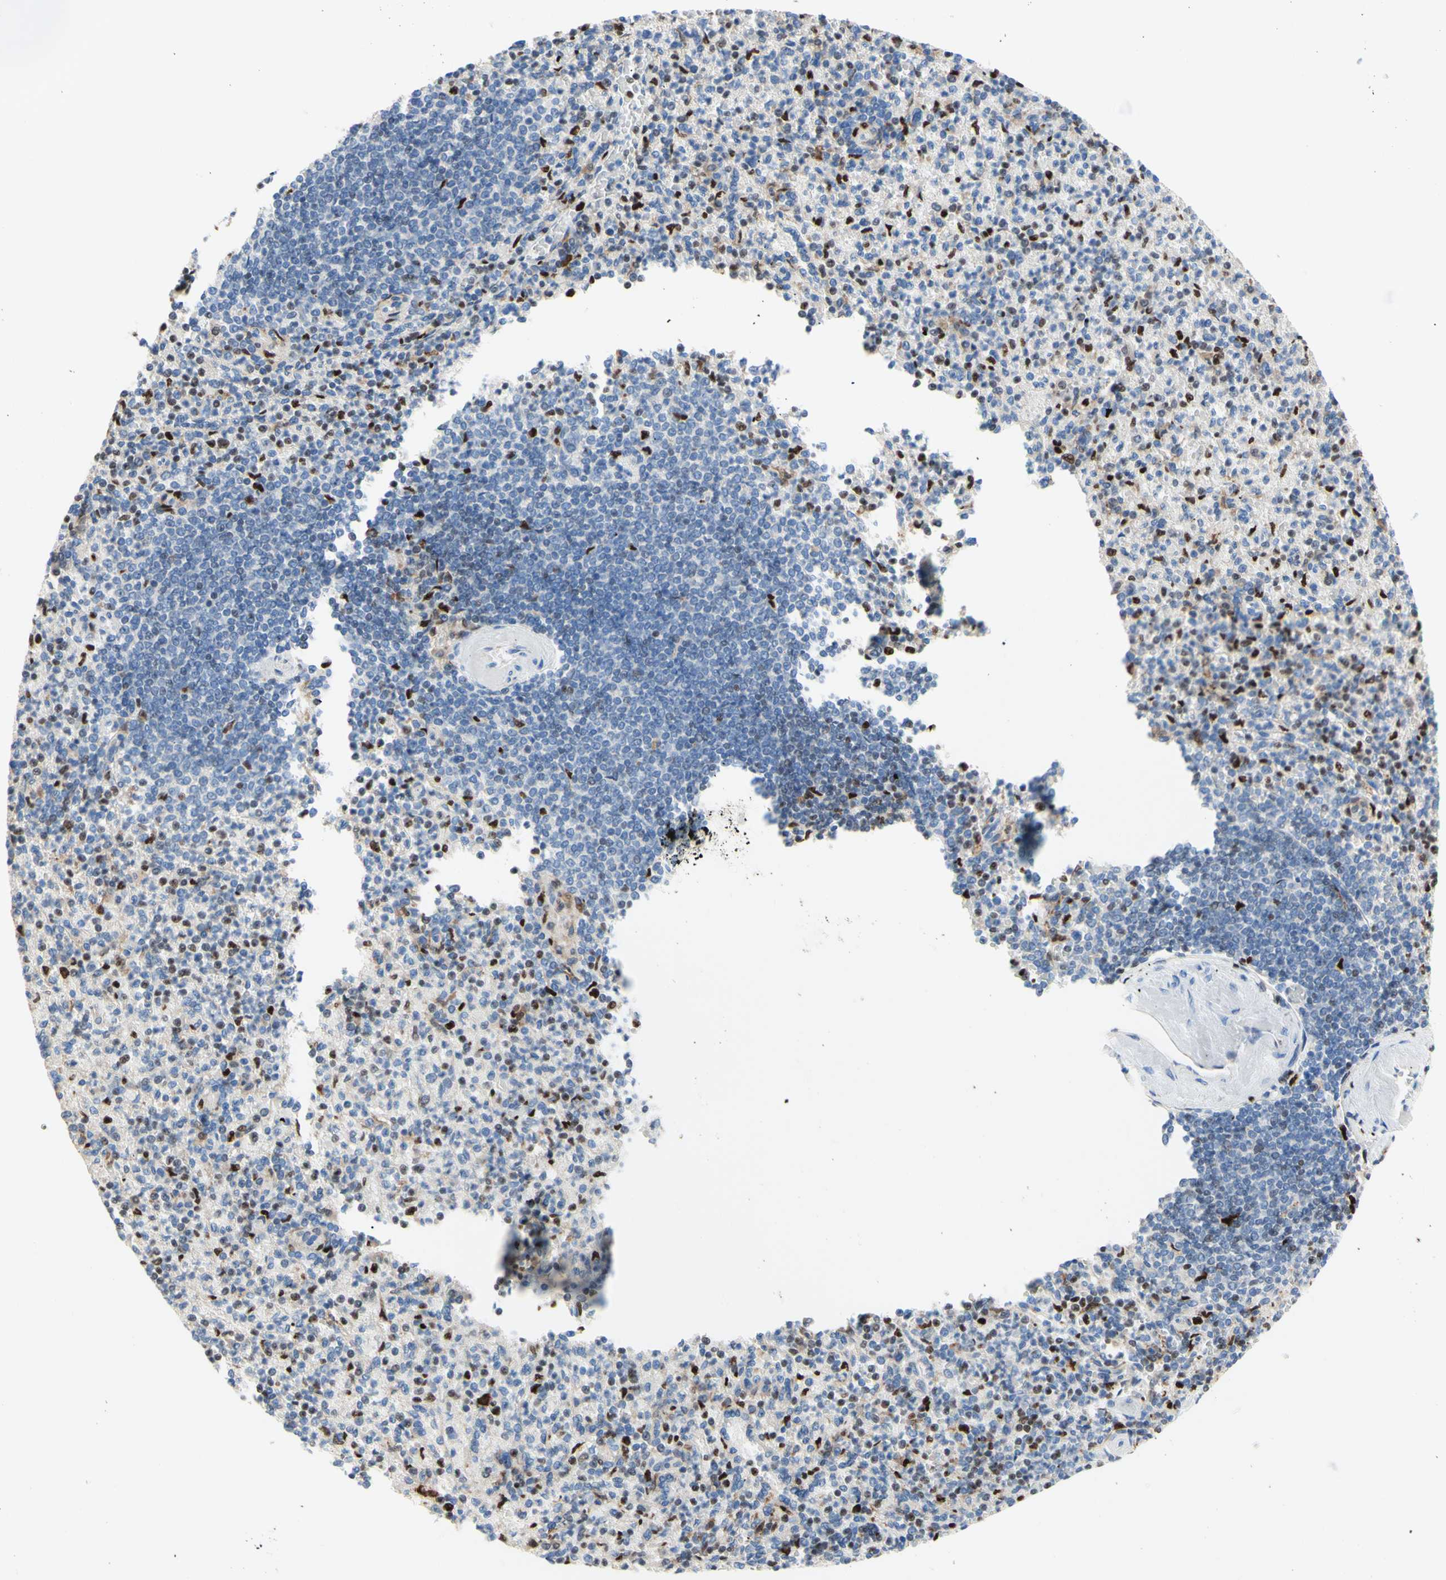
{"staining": {"intensity": "strong", "quantity": ">75%", "location": "nuclear"}, "tissue": "spleen", "cell_type": "Cells in red pulp", "image_type": "normal", "snomed": [{"axis": "morphology", "description": "Normal tissue, NOS"}, {"axis": "topography", "description": "Spleen"}], "caption": "Spleen stained for a protein (brown) demonstrates strong nuclear positive positivity in about >75% of cells in red pulp.", "gene": "EED", "patient": {"sex": "female", "age": 74}}